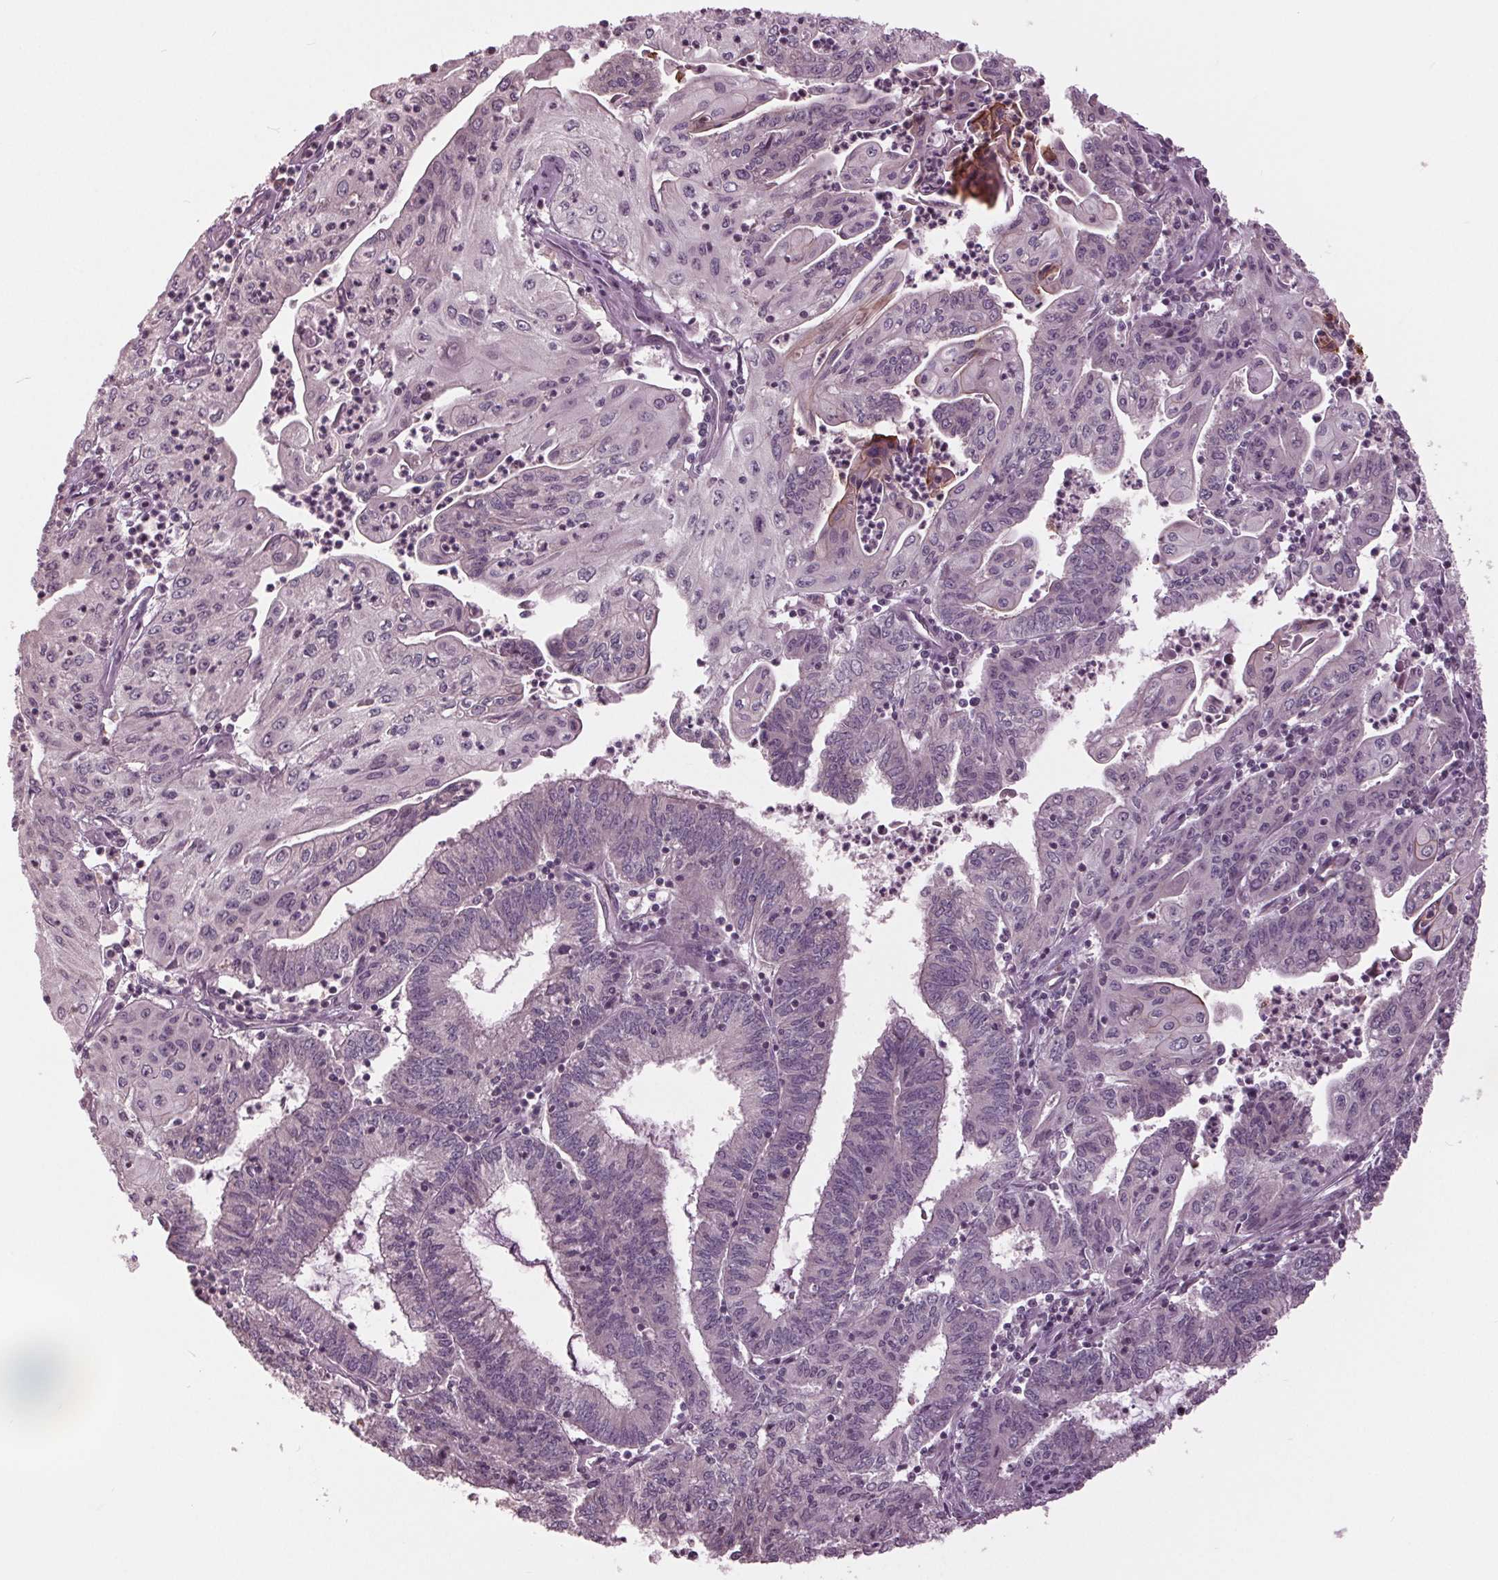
{"staining": {"intensity": "negative", "quantity": "none", "location": "none"}, "tissue": "endometrial cancer", "cell_type": "Tumor cells", "image_type": "cancer", "snomed": [{"axis": "morphology", "description": "Adenocarcinoma, NOS"}, {"axis": "topography", "description": "Endometrium"}], "caption": "IHC of adenocarcinoma (endometrial) exhibits no positivity in tumor cells.", "gene": "SIGLEC6", "patient": {"sex": "female", "age": 61}}